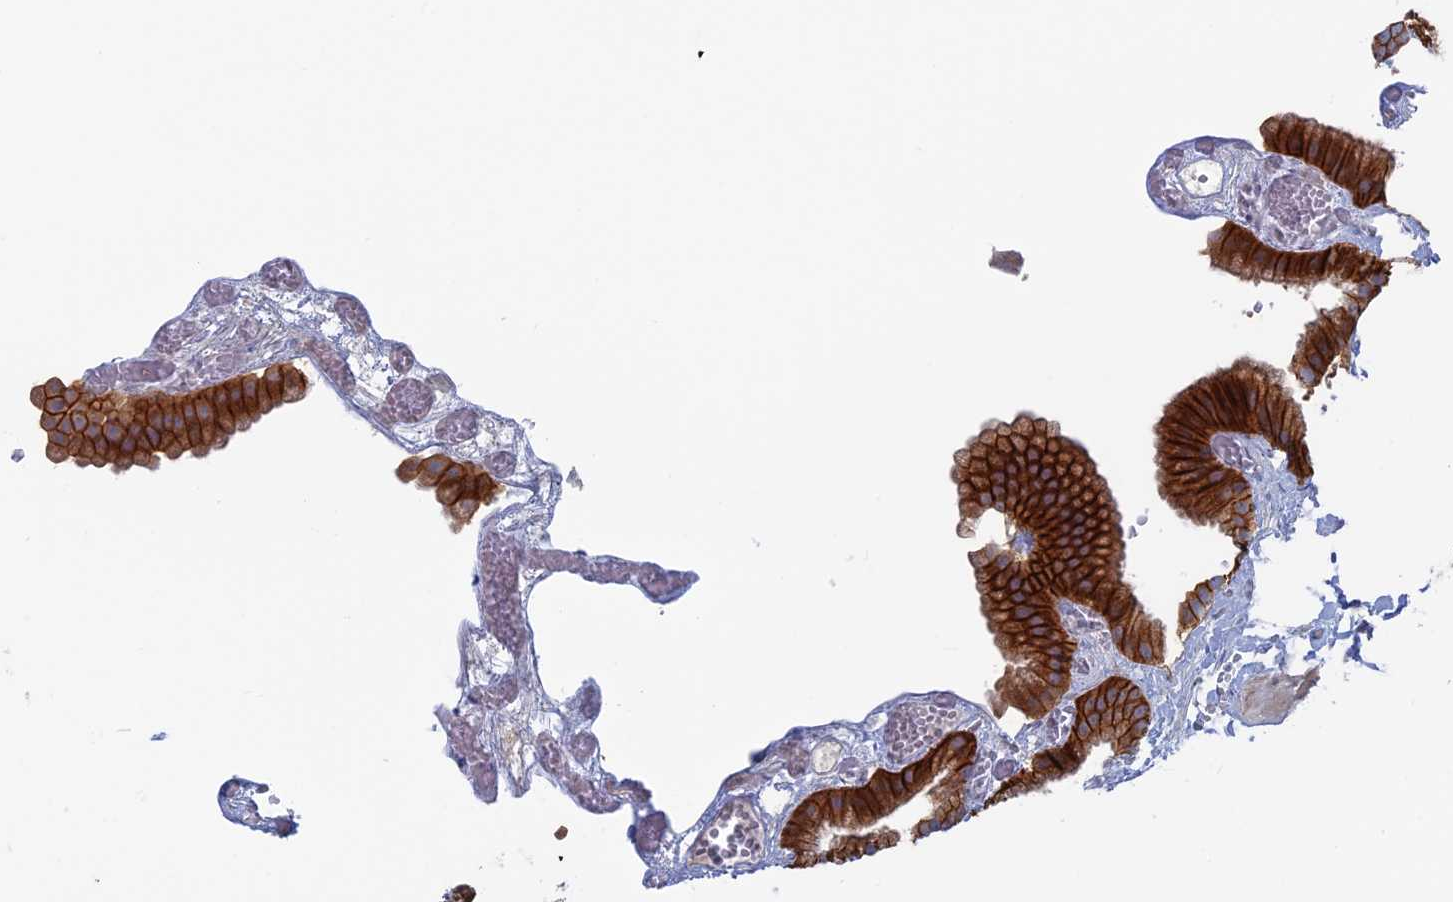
{"staining": {"intensity": "strong", "quantity": ">75%", "location": "cytoplasmic/membranous"}, "tissue": "gallbladder", "cell_type": "Glandular cells", "image_type": "normal", "snomed": [{"axis": "morphology", "description": "Normal tissue, NOS"}, {"axis": "topography", "description": "Gallbladder"}], "caption": "Glandular cells reveal high levels of strong cytoplasmic/membranous positivity in about >75% of cells in normal gallbladder. (Stains: DAB in brown, nuclei in blue, Microscopy: brightfield microscopy at high magnification).", "gene": "TBC1D30", "patient": {"sex": "female", "age": 64}}